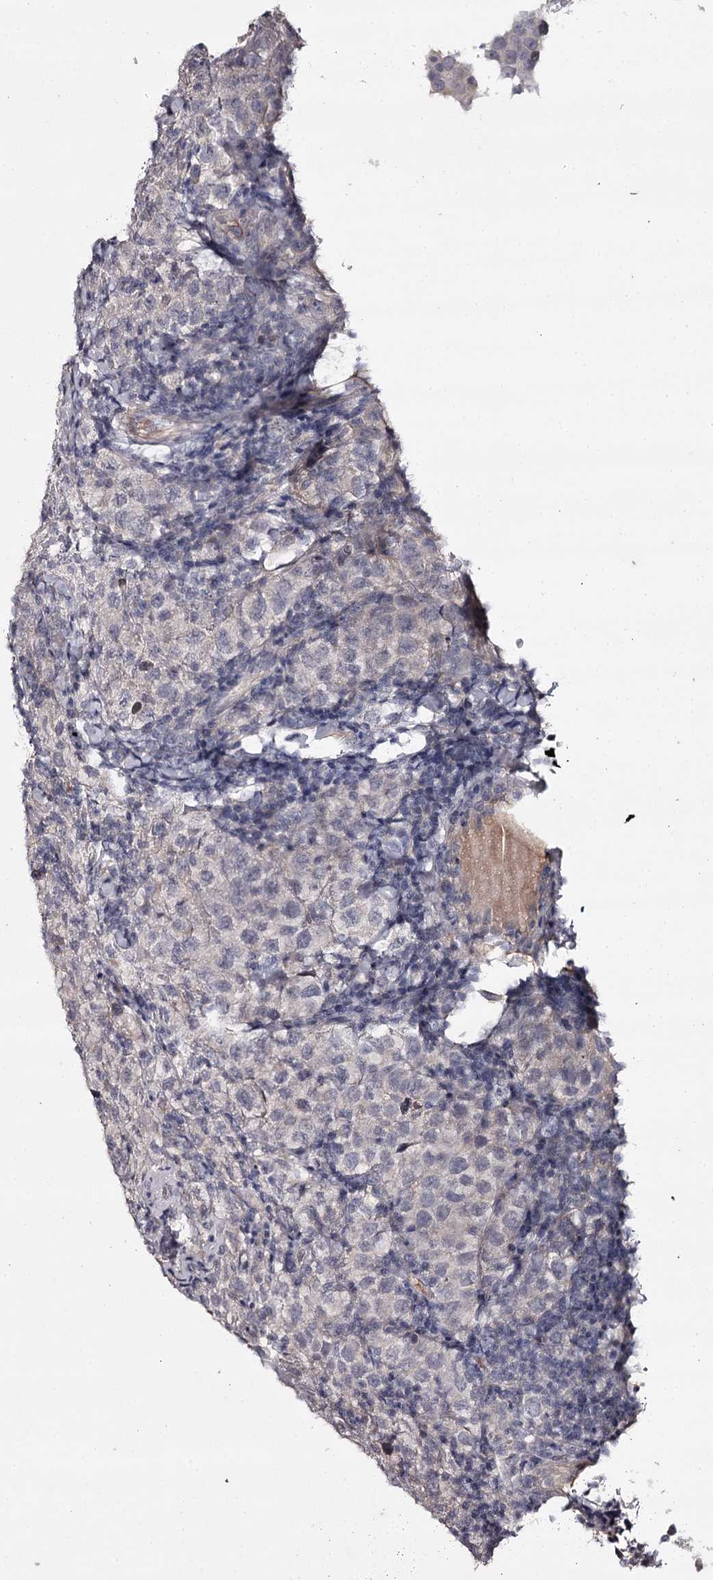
{"staining": {"intensity": "negative", "quantity": "none", "location": "none"}, "tissue": "testis cancer", "cell_type": "Tumor cells", "image_type": "cancer", "snomed": [{"axis": "morphology", "description": "Normal tissue, NOS"}, {"axis": "morphology", "description": "Urothelial carcinoma, High grade"}, {"axis": "morphology", "description": "Seminoma, NOS"}, {"axis": "morphology", "description": "Carcinoma, Embryonal, NOS"}, {"axis": "topography", "description": "Urinary bladder"}, {"axis": "topography", "description": "Testis"}], "caption": "Micrograph shows no protein staining in tumor cells of testis cancer tissue.", "gene": "PRM2", "patient": {"sex": "male", "age": 41}}